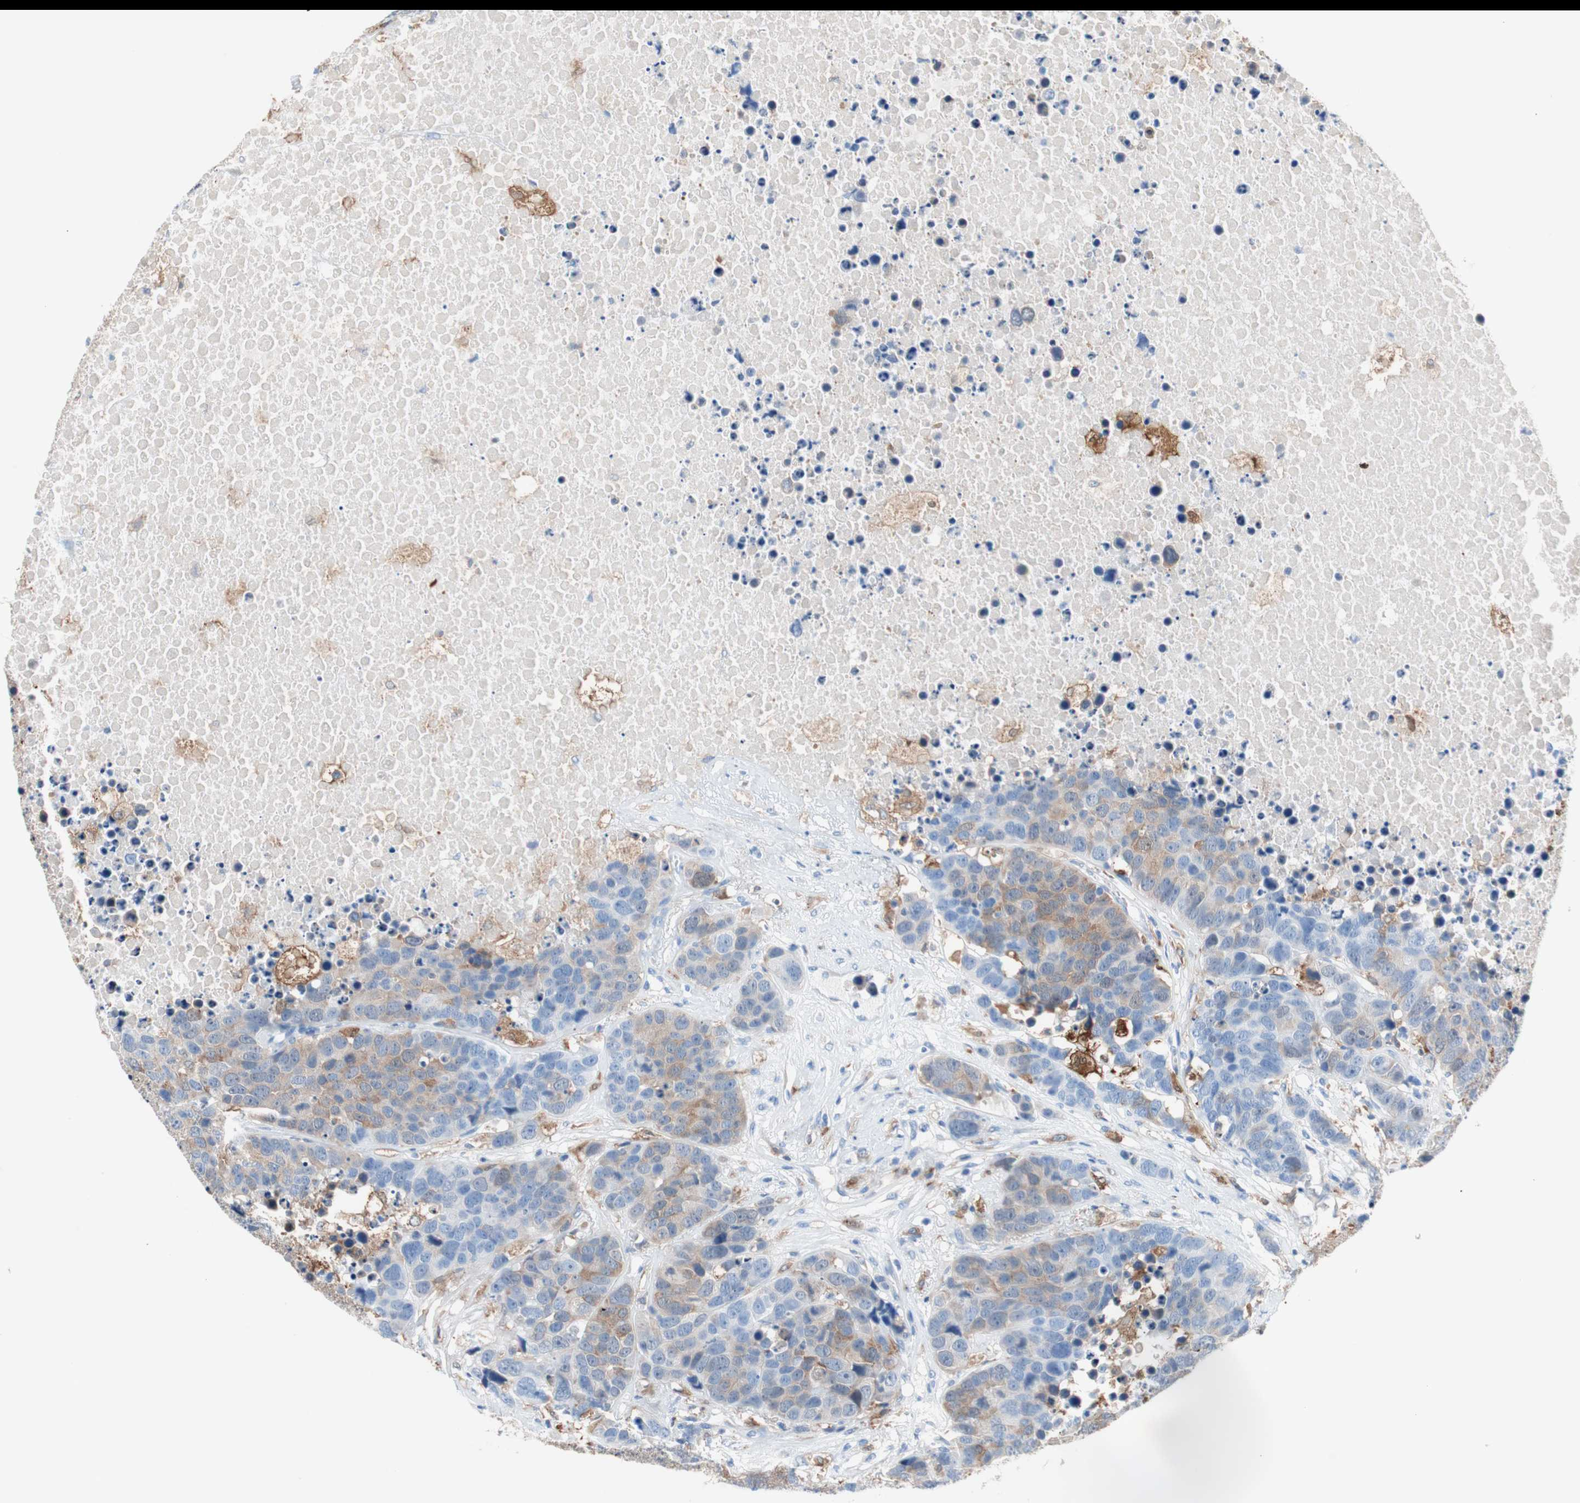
{"staining": {"intensity": "moderate", "quantity": "25%-75%", "location": "cytoplasmic/membranous"}, "tissue": "carcinoid", "cell_type": "Tumor cells", "image_type": "cancer", "snomed": [{"axis": "morphology", "description": "Carcinoid, malignant, NOS"}, {"axis": "topography", "description": "Lung"}], "caption": "DAB immunohistochemical staining of carcinoid demonstrates moderate cytoplasmic/membranous protein expression in approximately 25%-75% of tumor cells.", "gene": "GLUL", "patient": {"sex": "male", "age": 60}}